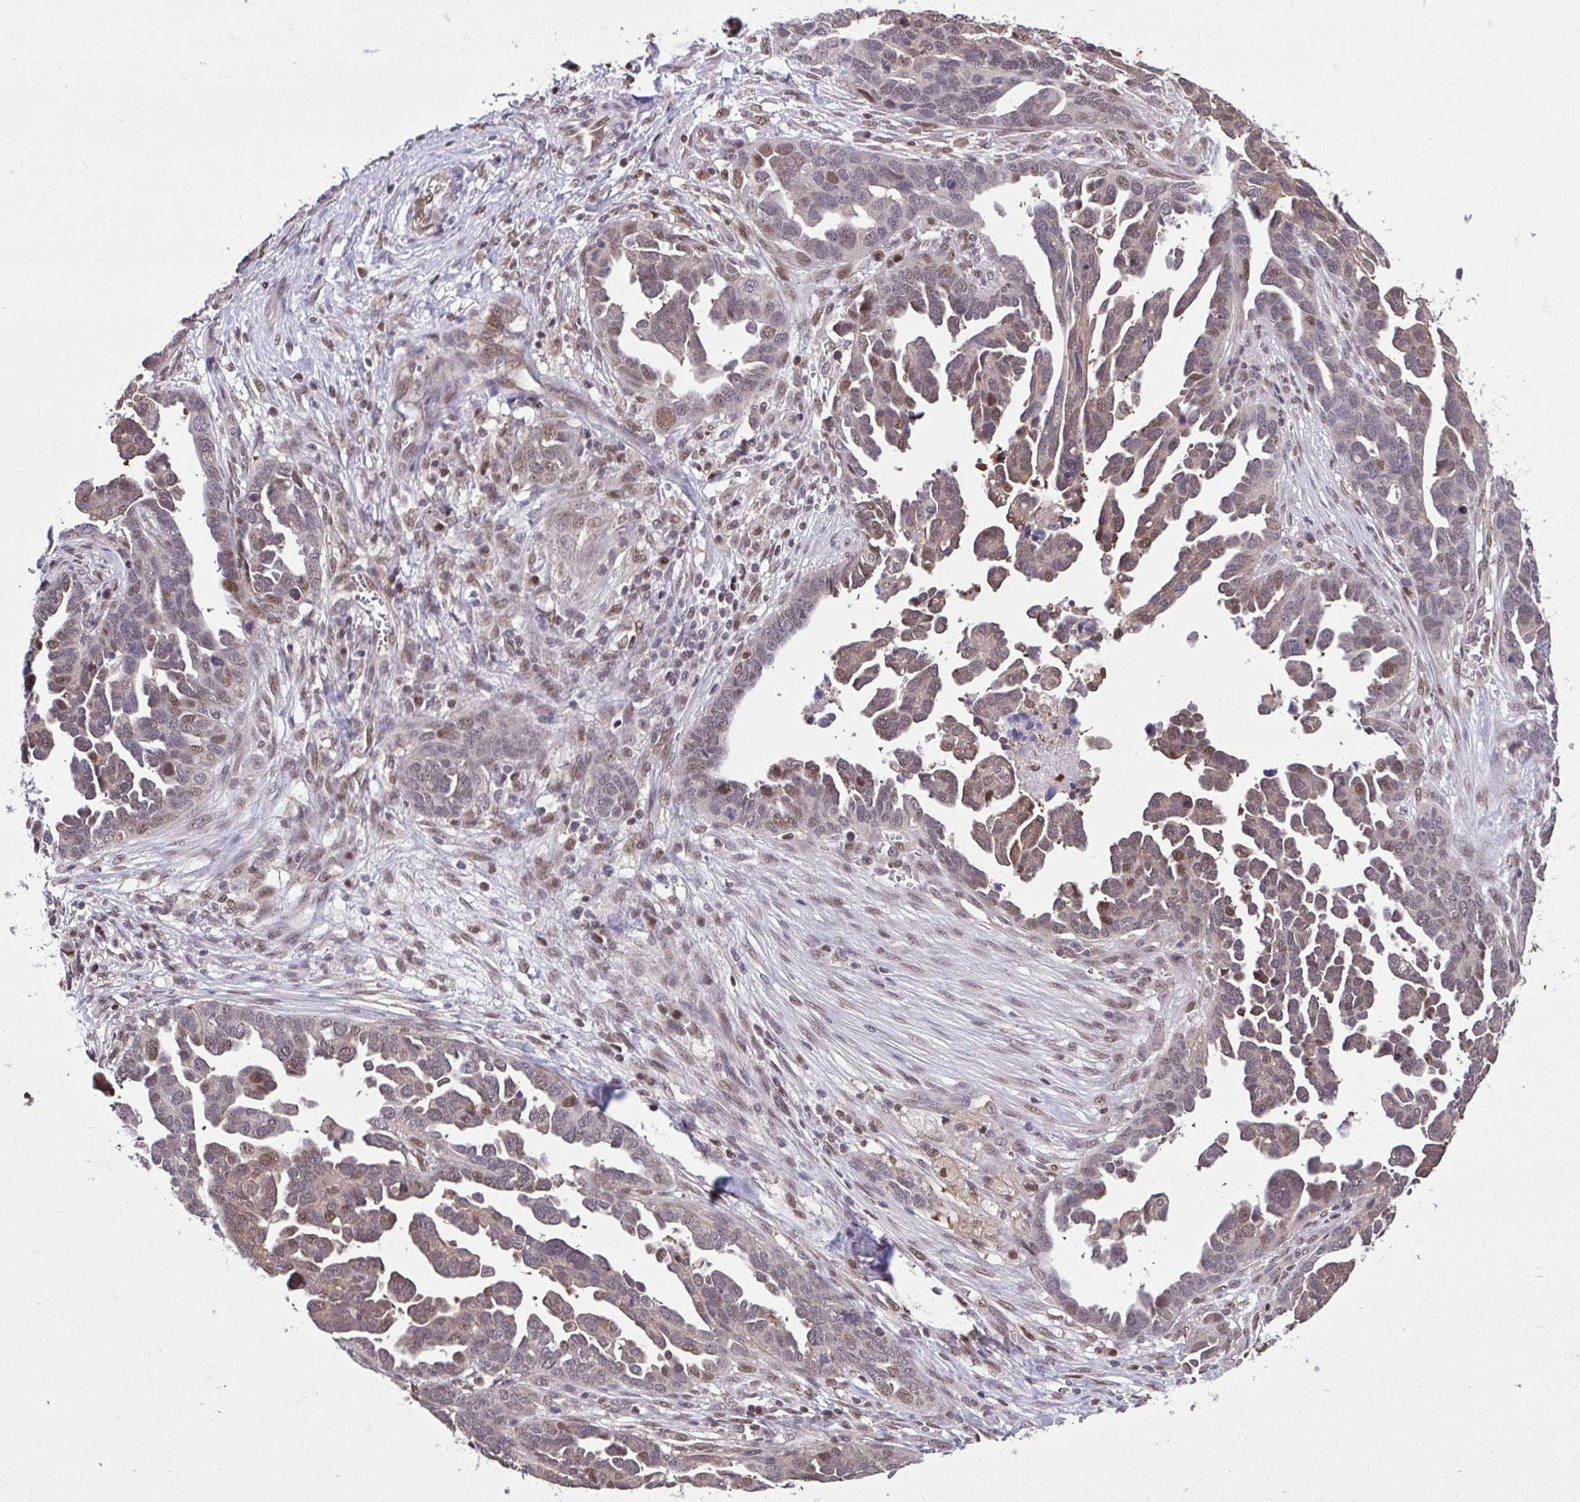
{"staining": {"intensity": "weak", "quantity": ">75%", "location": "cytoplasmic/membranous,nuclear"}, "tissue": "ovarian cancer", "cell_type": "Tumor cells", "image_type": "cancer", "snomed": [{"axis": "morphology", "description": "Cystadenocarcinoma, serous, NOS"}, {"axis": "topography", "description": "Ovary"}], "caption": "Ovarian cancer was stained to show a protein in brown. There is low levels of weak cytoplasmic/membranous and nuclear expression in approximately >75% of tumor cells. The protein of interest is stained brown, and the nuclei are stained in blue (DAB (3,3'-diaminobenzidine) IHC with brightfield microscopy, high magnification).", "gene": "GLIS3", "patient": {"sex": "female", "age": 54}}